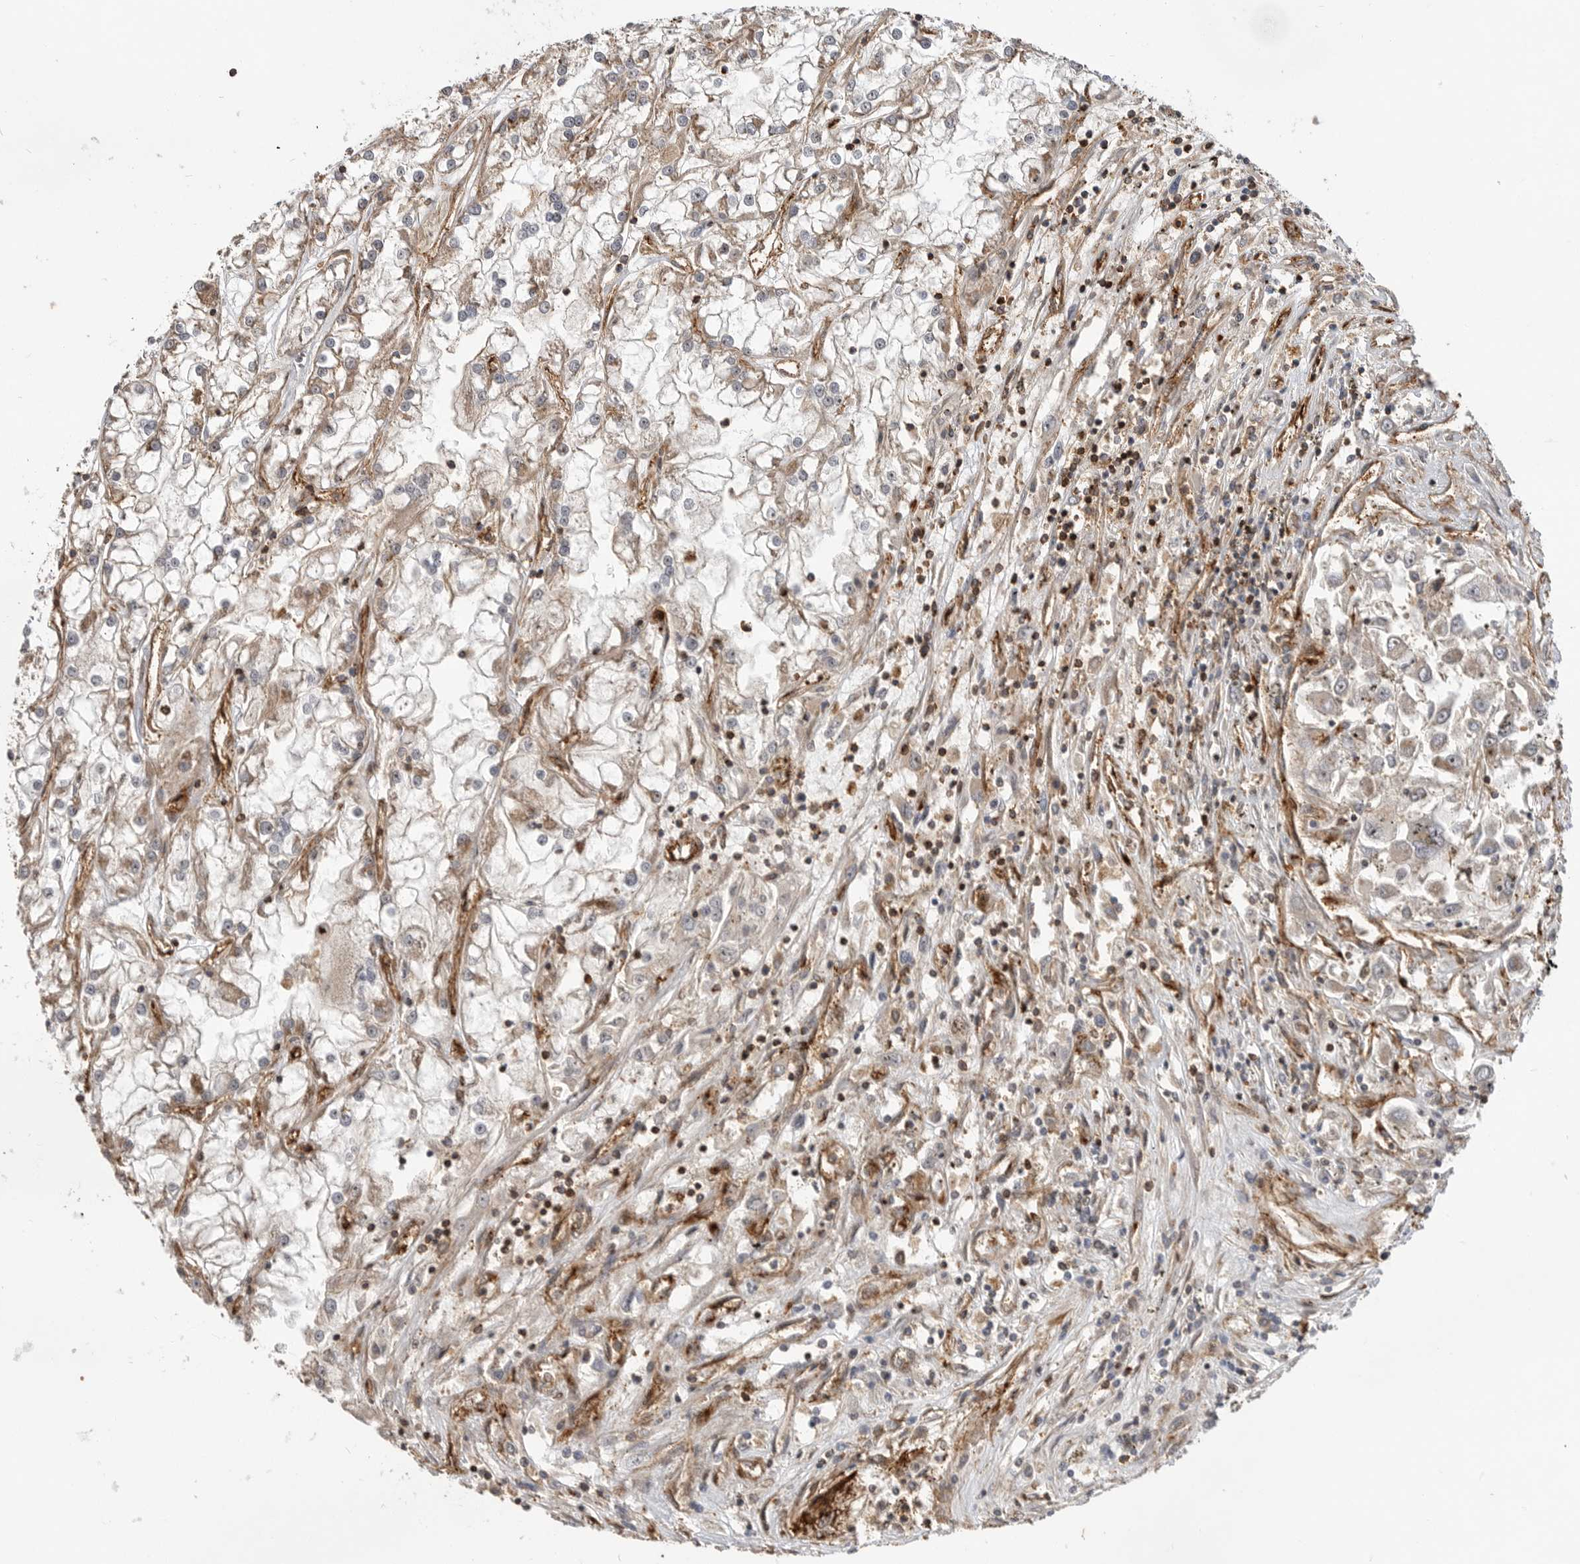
{"staining": {"intensity": "weak", "quantity": "25%-75%", "location": "cytoplasmic/membranous,nuclear"}, "tissue": "renal cancer", "cell_type": "Tumor cells", "image_type": "cancer", "snomed": [{"axis": "morphology", "description": "Adenocarcinoma, NOS"}, {"axis": "topography", "description": "Kidney"}], "caption": "Tumor cells show low levels of weak cytoplasmic/membranous and nuclear staining in about 25%-75% of cells in human adenocarcinoma (renal).", "gene": "GPATCH2", "patient": {"sex": "female", "age": 52}}